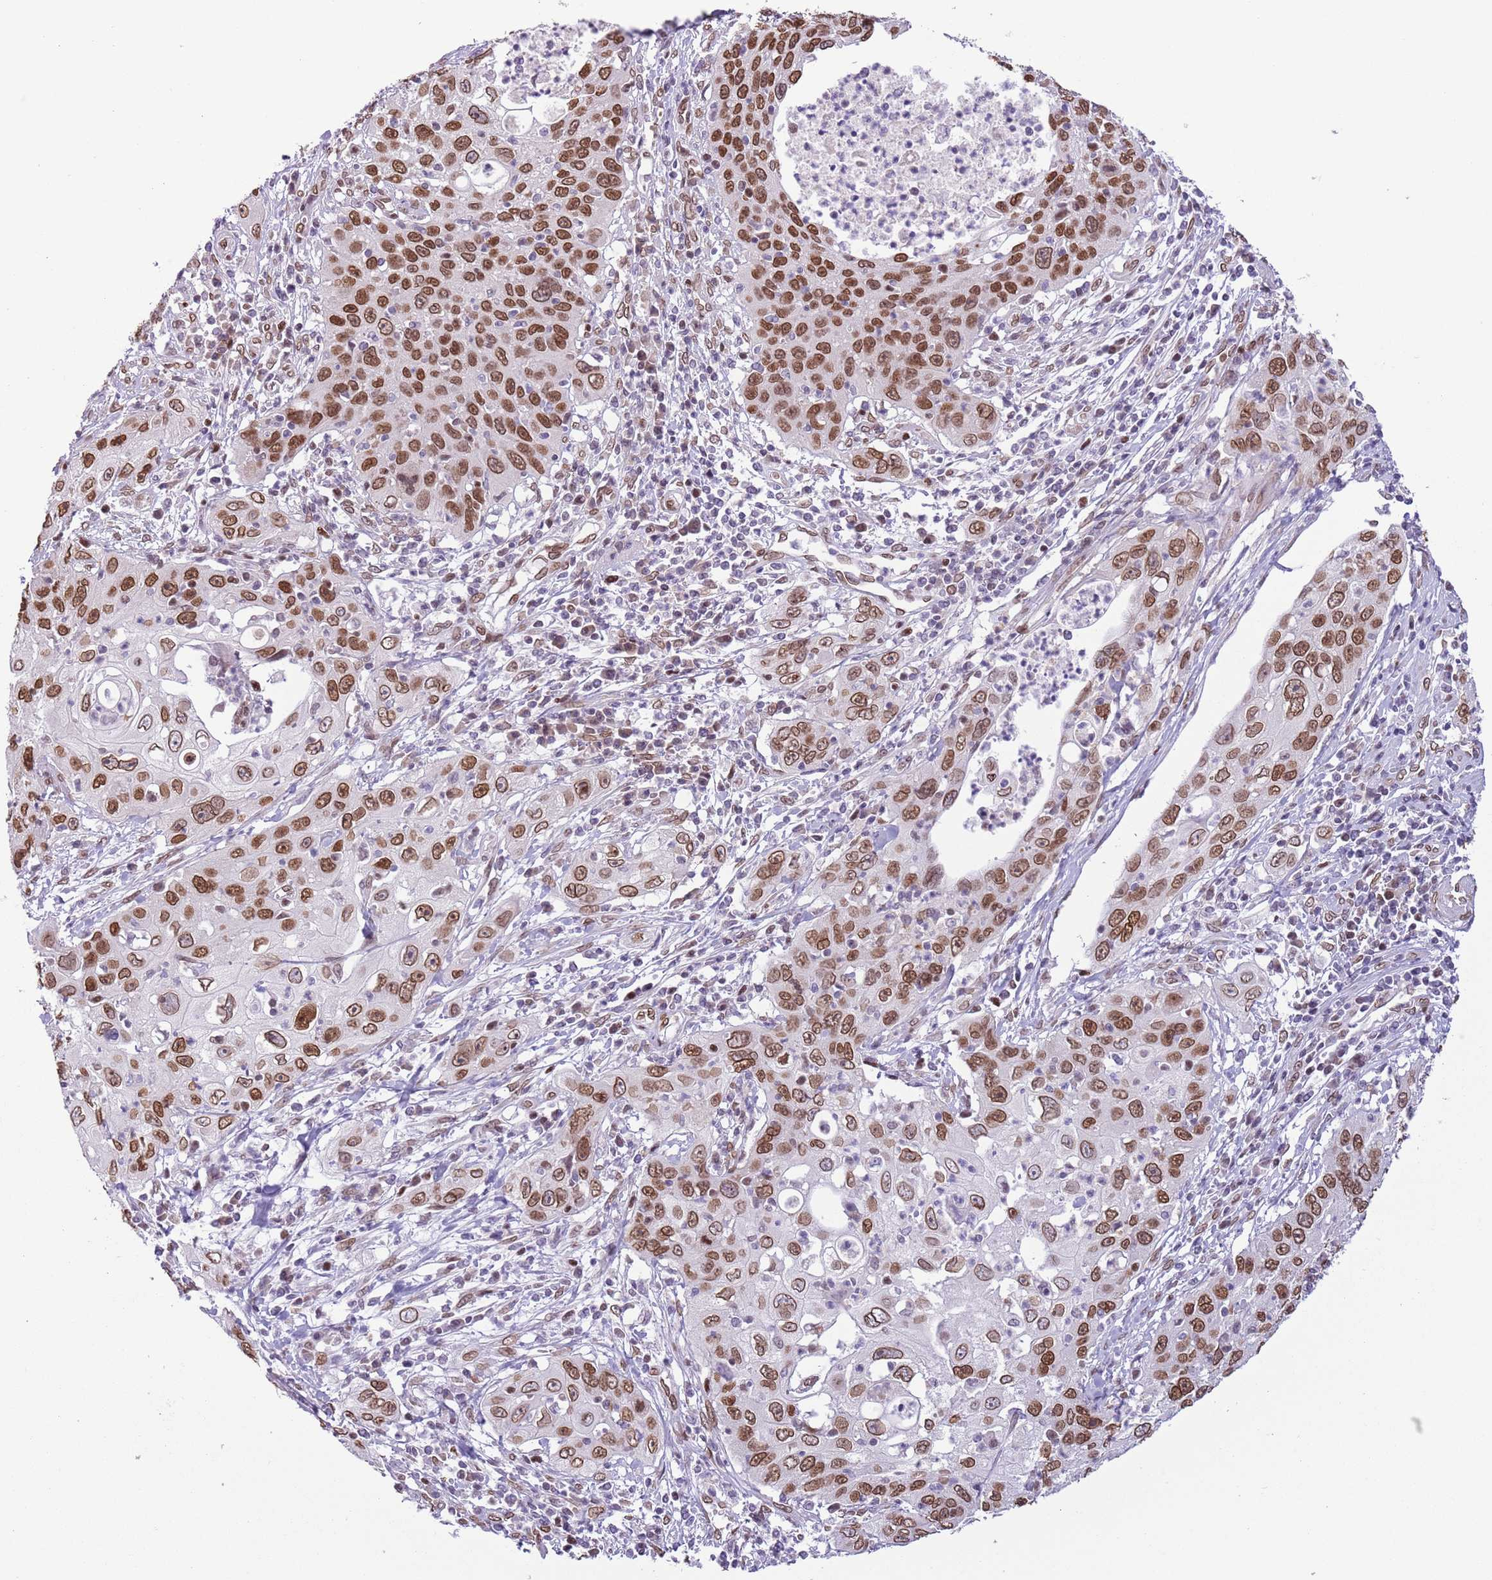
{"staining": {"intensity": "strong", "quantity": ">75%", "location": "cytoplasmic/membranous,nuclear"}, "tissue": "cervical cancer", "cell_type": "Tumor cells", "image_type": "cancer", "snomed": [{"axis": "morphology", "description": "Squamous cell carcinoma, NOS"}, {"axis": "topography", "description": "Cervix"}], "caption": "A photomicrograph of human cervical cancer stained for a protein exhibits strong cytoplasmic/membranous and nuclear brown staining in tumor cells.", "gene": "ZGLP1", "patient": {"sex": "female", "age": 36}}